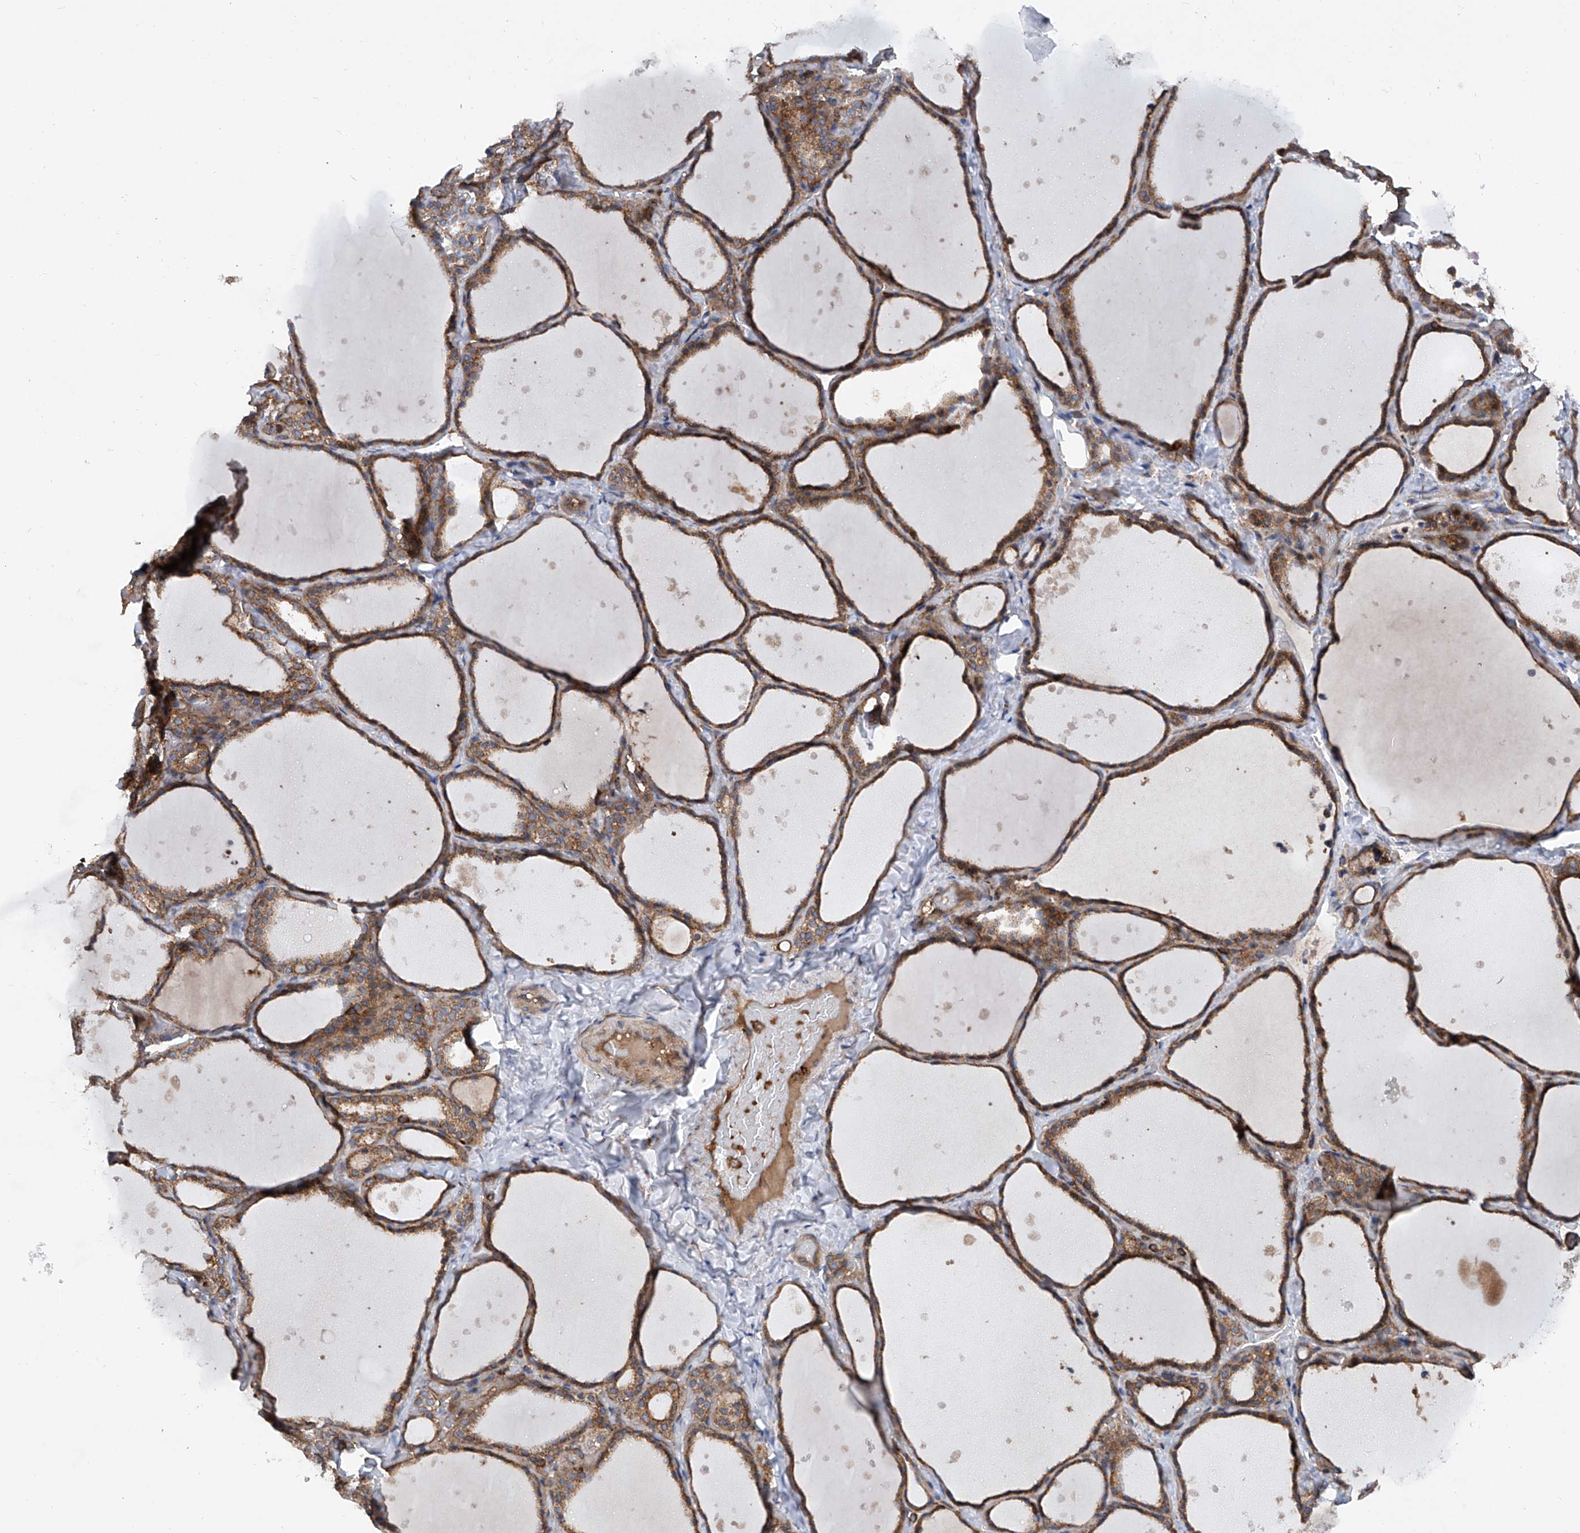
{"staining": {"intensity": "moderate", "quantity": ">75%", "location": "cytoplasmic/membranous"}, "tissue": "thyroid gland", "cell_type": "Glandular cells", "image_type": "normal", "snomed": [{"axis": "morphology", "description": "Normal tissue, NOS"}, {"axis": "topography", "description": "Thyroid gland"}], "caption": "Approximately >75% of glandular cells in unremarkable thyroid gland exhibit moderate cytoplasmic/membranous protein positivity as visualized by brown immunohistochemical staining.", "gene": "SMAP1", "patient": {"sex": "female", "age": 44}}